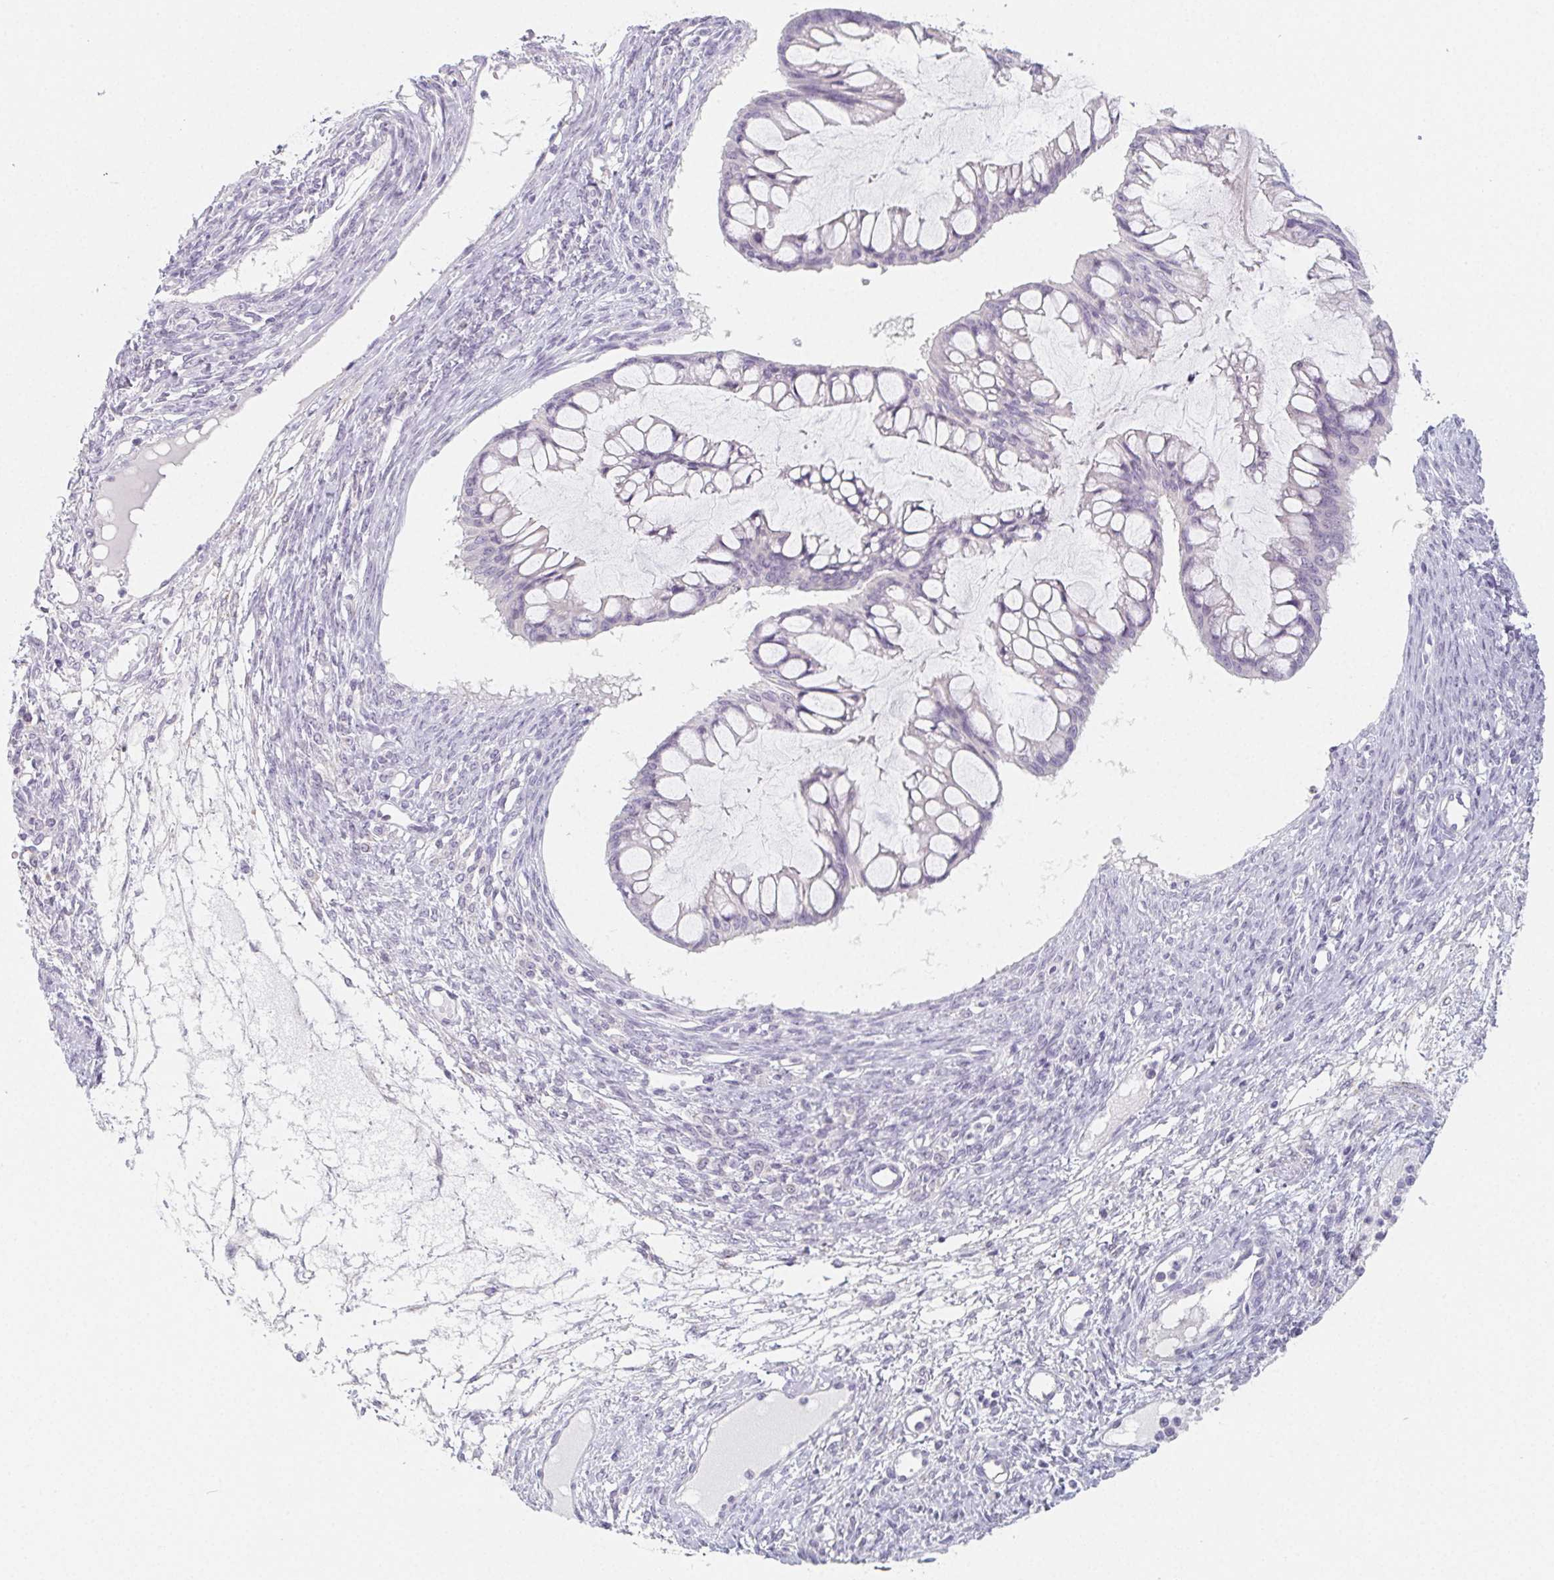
{"staining": {"intensity": "negative", "quantity": "none", "location": "none"}, "tissue": "ovarian cancer", "cell_type": "Tumor cells", "image_type": "cancer", "snomed": [{"axis": "morphology", "description": "Cystadenocarcinoma, mucinous, NOS"}, {"axis": "topography", "description": "Ovary"}], "caption": "Protein analysis of mucinous cystadenocarcinoma (ovarian) displays no significant staining in tumor cells. (DAB IHC with hematoxylin counter stain).", "gene": "GLIPR1L1", "patient": {"sex": "female", "age": 73}}